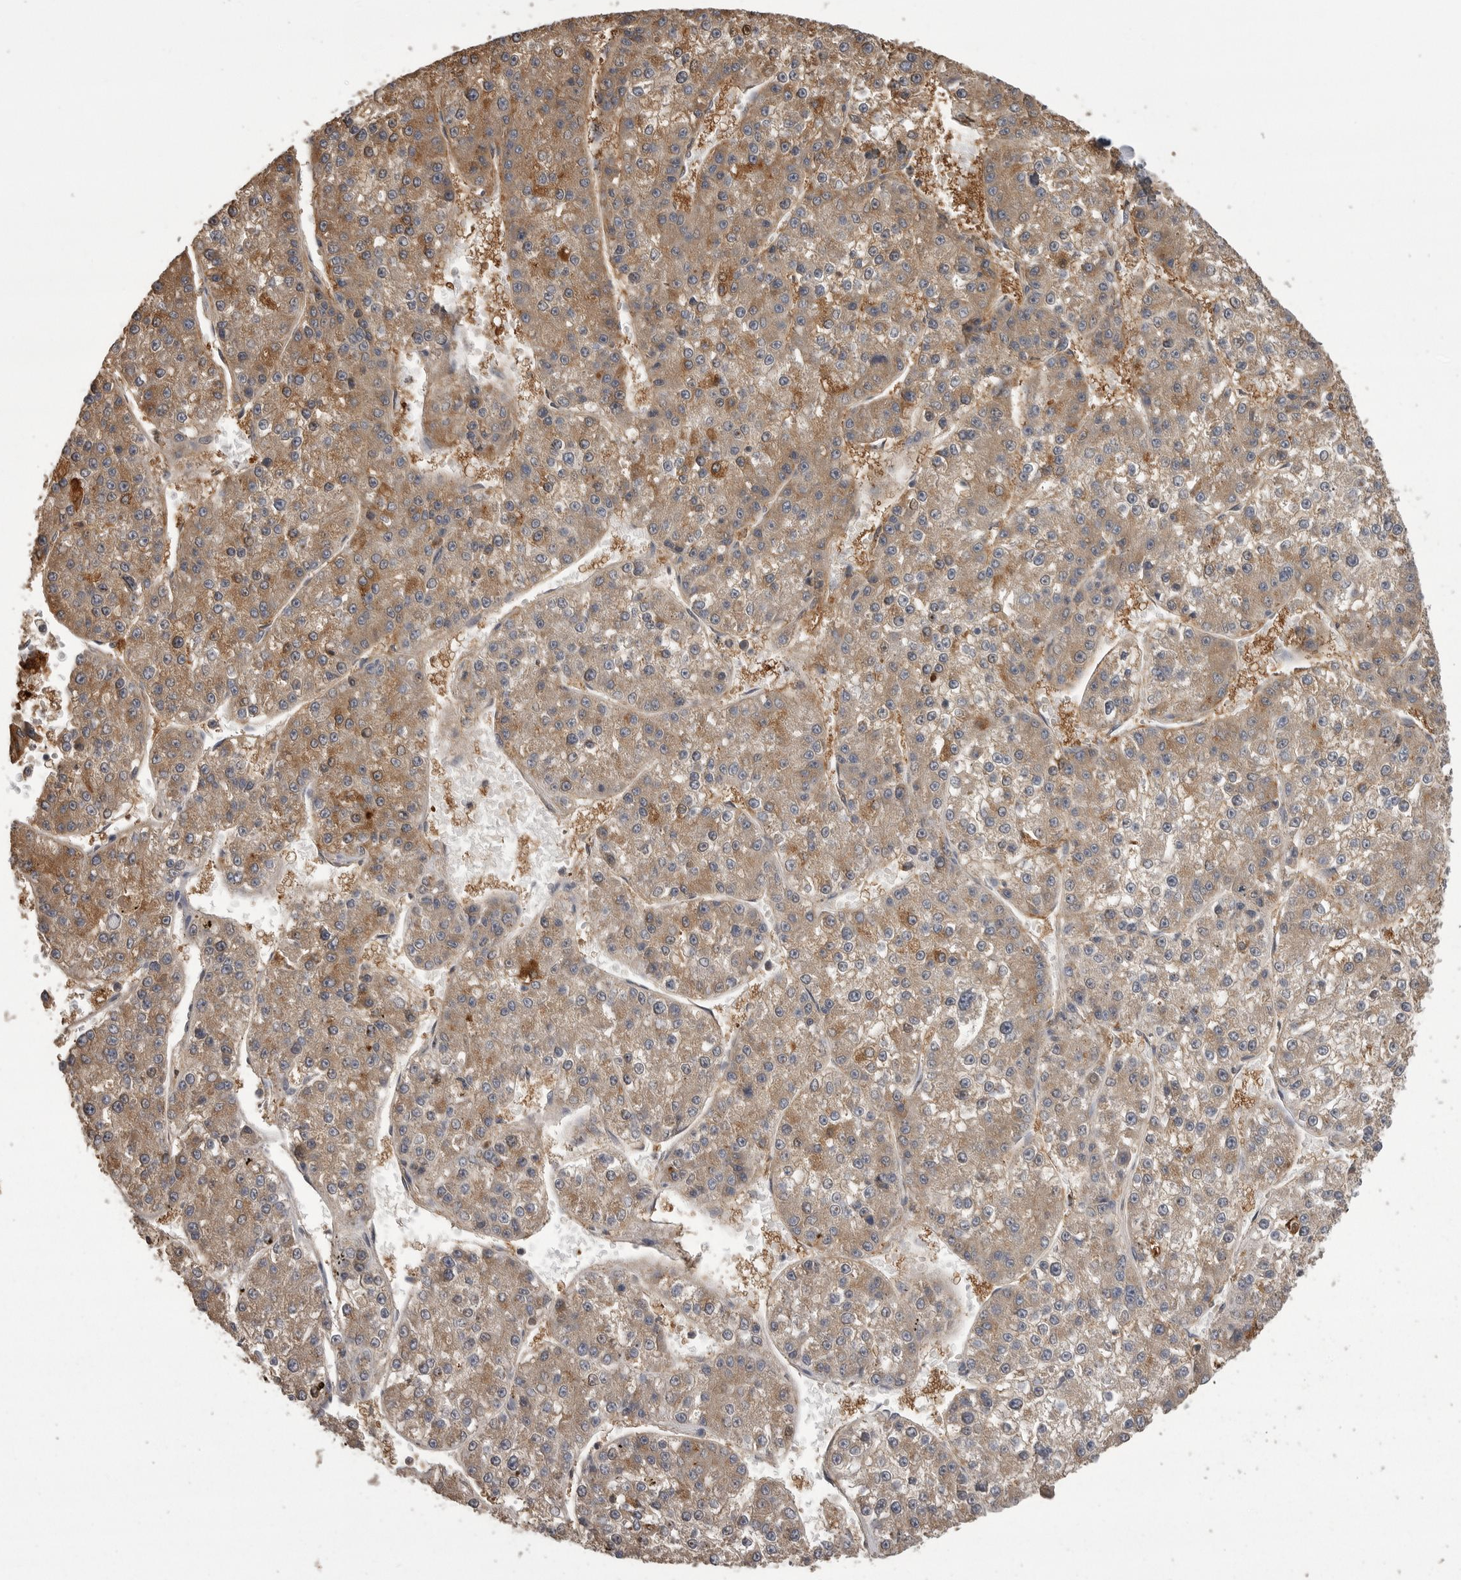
{"staining": {"intensity": "moderate", "quantity": ">75%", "location": "cytoplasmic/membranous"}, "tissue": "liver cancer", "cell_type": "Tumor cells", "image_type": "cancer", "snomed": [{"axis": "morphology", "description": "Carcinoma, Hepatocellular, NOS"}, {"axis": "topography", "description": "Liver"}], "caption": "This is an image of IHC staining of liver hepatocellular carcinoma, which shows moderate staining in the cytoplasmic/membranous of tumor cells.", "gene": "CMTM6", "patient": {"sex": "female", "age": 73}}